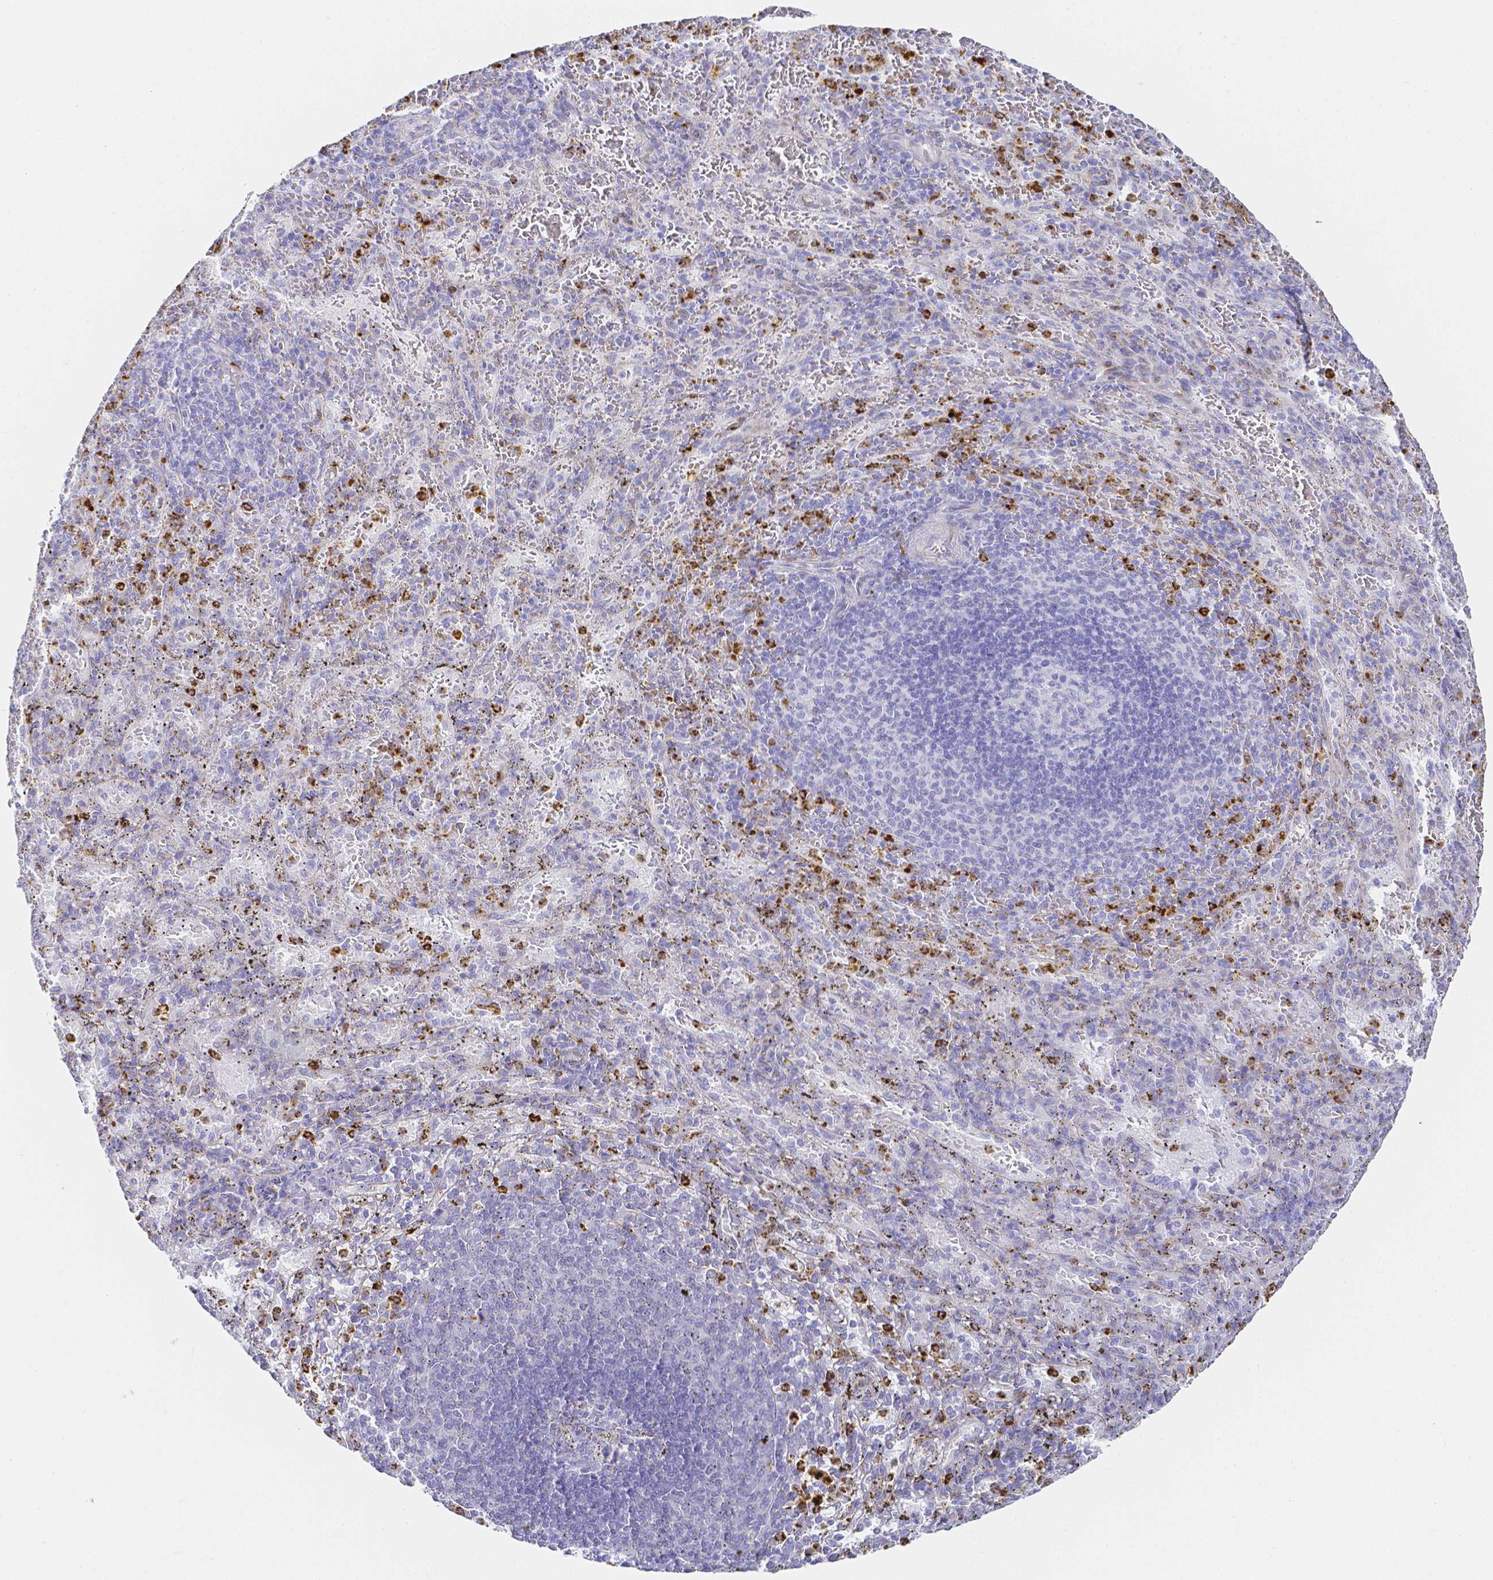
{"staining": {"intensity": "strong", "quantity": "<25%", "location": "cytoplasmic/membranous"}, "tissue": "spleen", "cell_type": "Cells in red pulp", "image_type": "normal", "snomed": [{"axis": "morphology", "description": "Normal tissue, NOS"}, {"axis": "topography", "description": "Spleen"}], "caption": "Immunohistochemical staining of unremarkable human spleen exhibits strong cytoplasmic/membranous protein positivity in approximately <25% of cells in red pulp.", "gene": "SMURF1", "patient": {"sex": "male", "age": 57}}